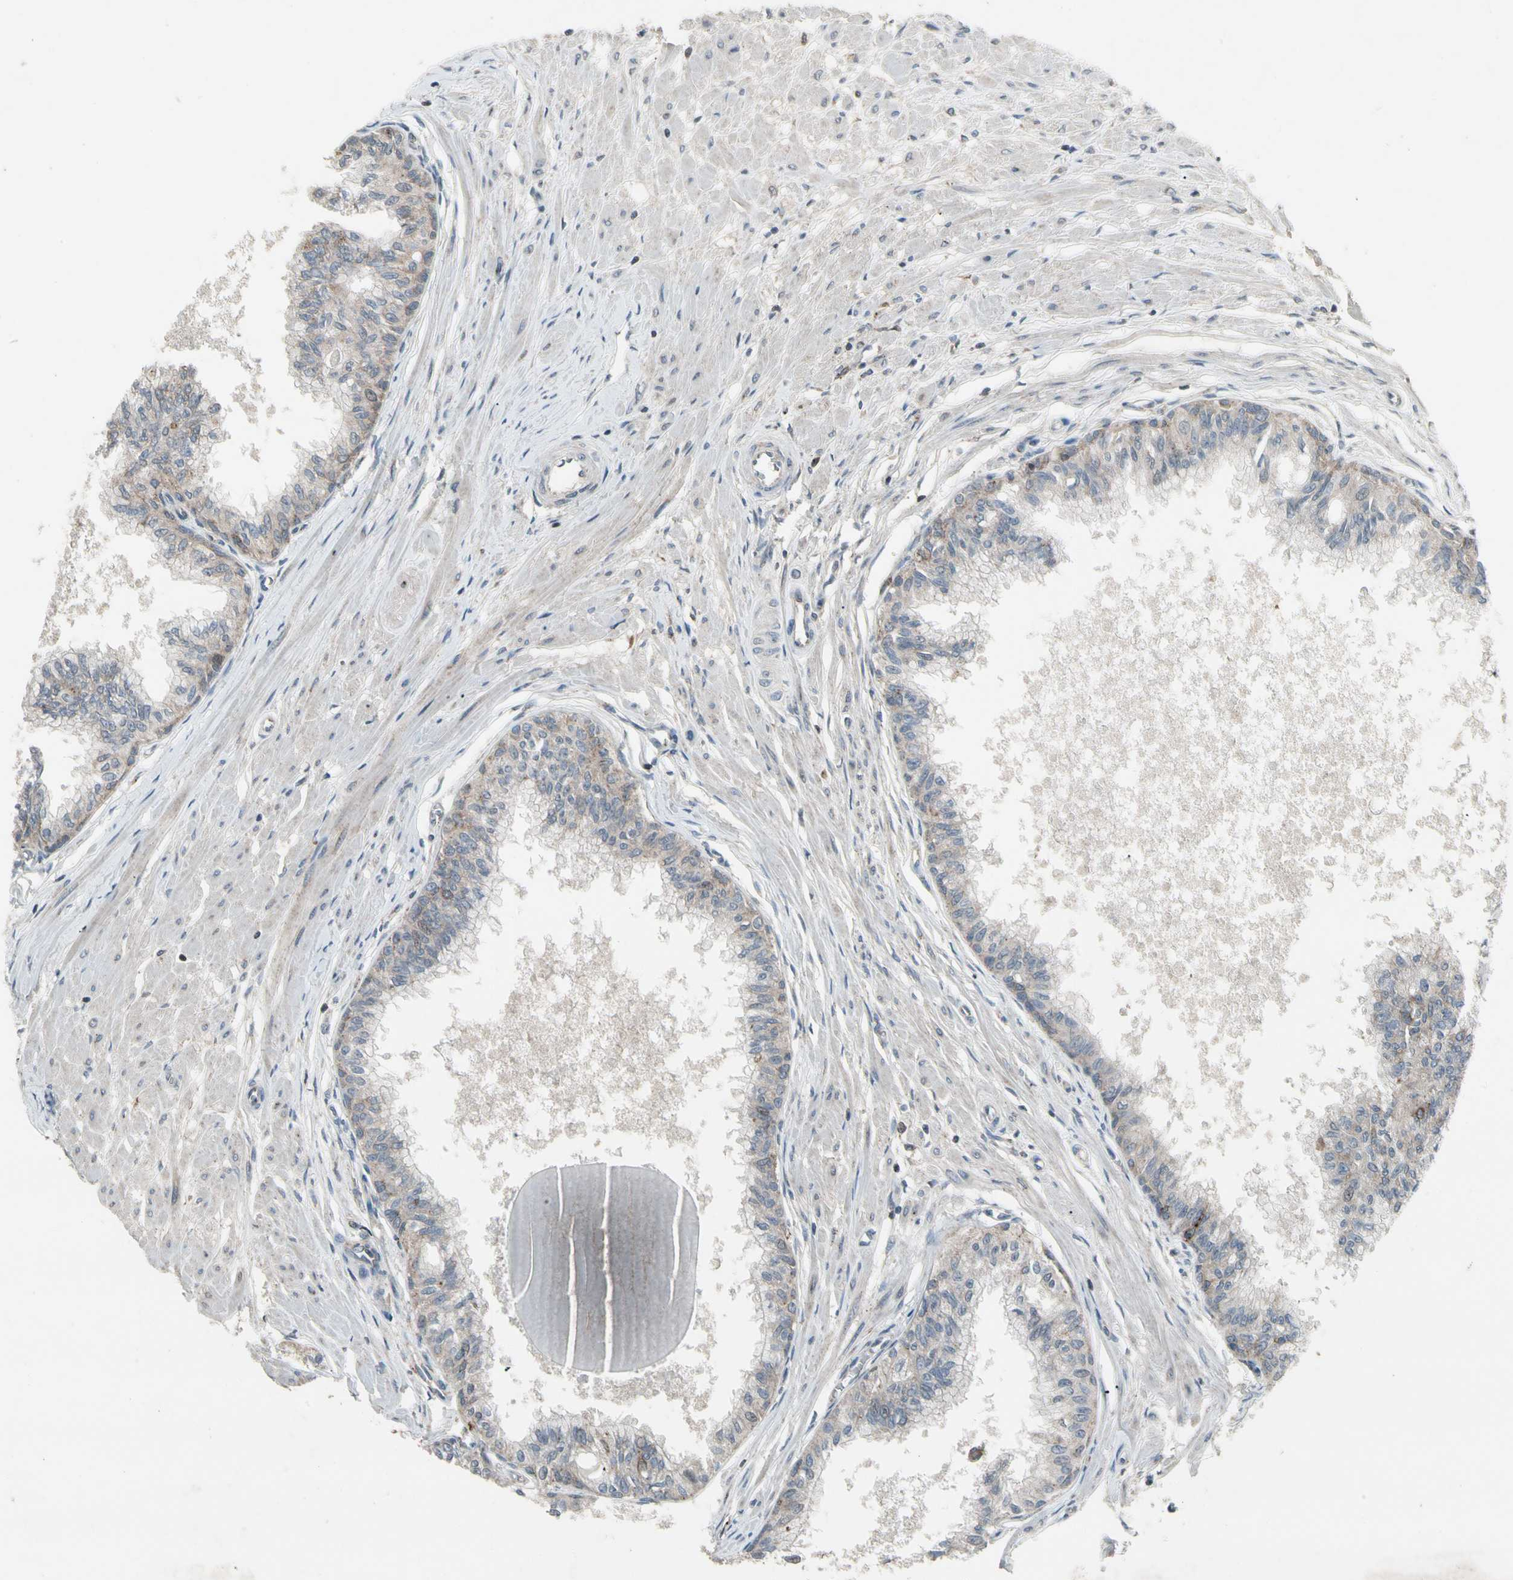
{"staining": {"intensity": "moderate", "quantity": "25%-75%", "location": "cytoplasmic/membranous"}, "tissue": "prostate", "cell_type": "Glandular cells", "image_type": "normal", "snomed": [{"axis": "morphology", "description": "Normal tissue, NOS"}, {"axis": "topography", "description": "Prostate"}, {"axis": "topography", "description": "Seminal veicle"}], "caption": "Prostate was stained to show a protein in brown. There is medium levels of moderate cytoplasmic/membranous staining in approximately 25%-75% of glandular cells. The staining is performed using DAB (3,3'-diaminobenzidine) brown chromogen to label protein expression. The nuclei are counter-stained blue using hematoxylin.", "gene": "NMI", "patient": {"sex": "male", "age": 60}}